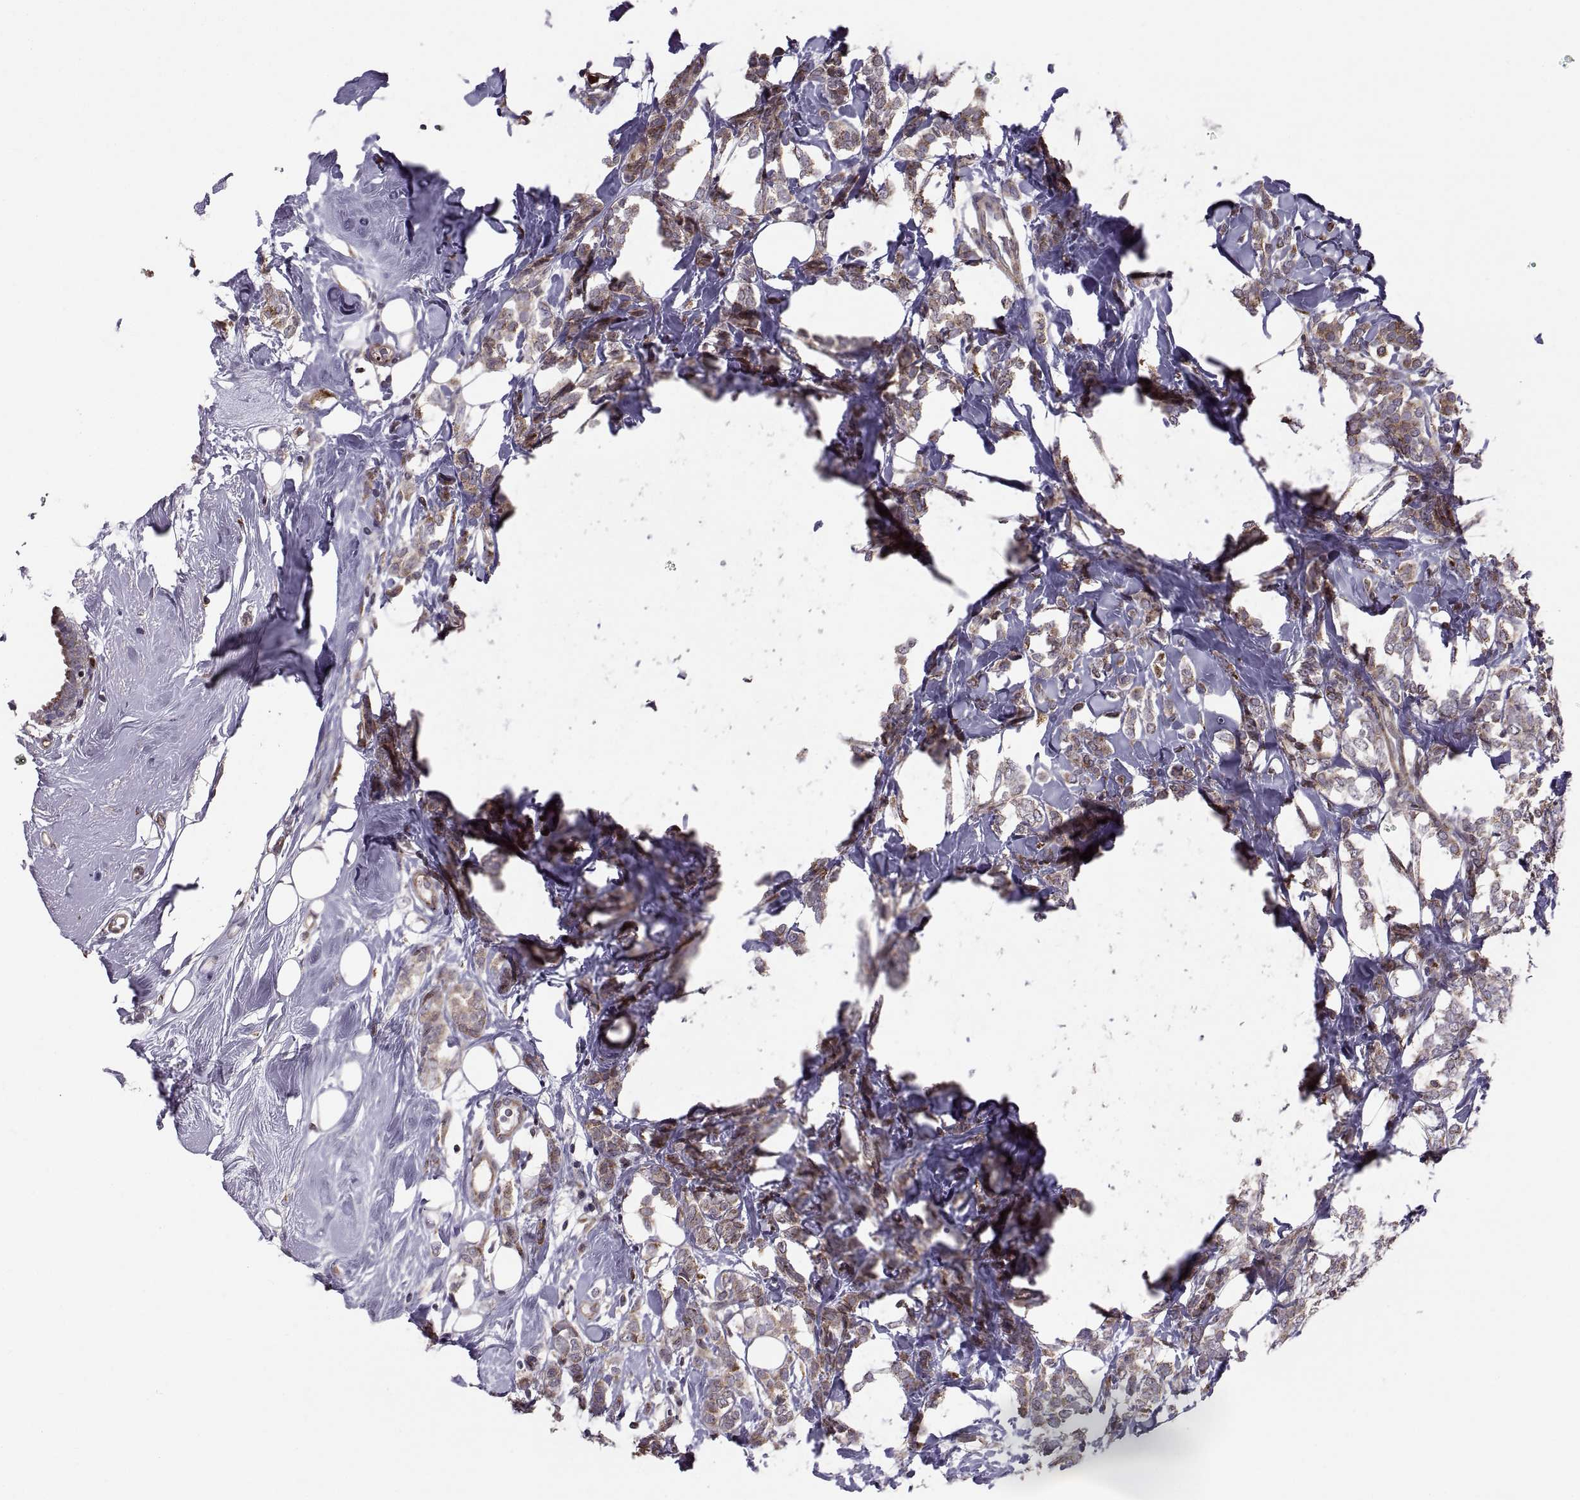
{"staining": {"intensity": "moderate", "quantity": ">75%", "location": "cytoplasmic/membranous"}, "tissue": "breast cancer", "cell_type": "Tumor cells", "image_type": "cancer", "snomed": [{"axis": "morphology", "description": "Lobular carcinoma"}, {"axis": "topography", "description": "Breast"}], "caption": "Human breast cancer (lobular carcinoma) stained with a brown dye displays moderate cytoplasmic/membranous positive positivity in approximately >75% of tumor cells.", "gene": "TESC", "patient": {"sex": "female", "age": 49}}